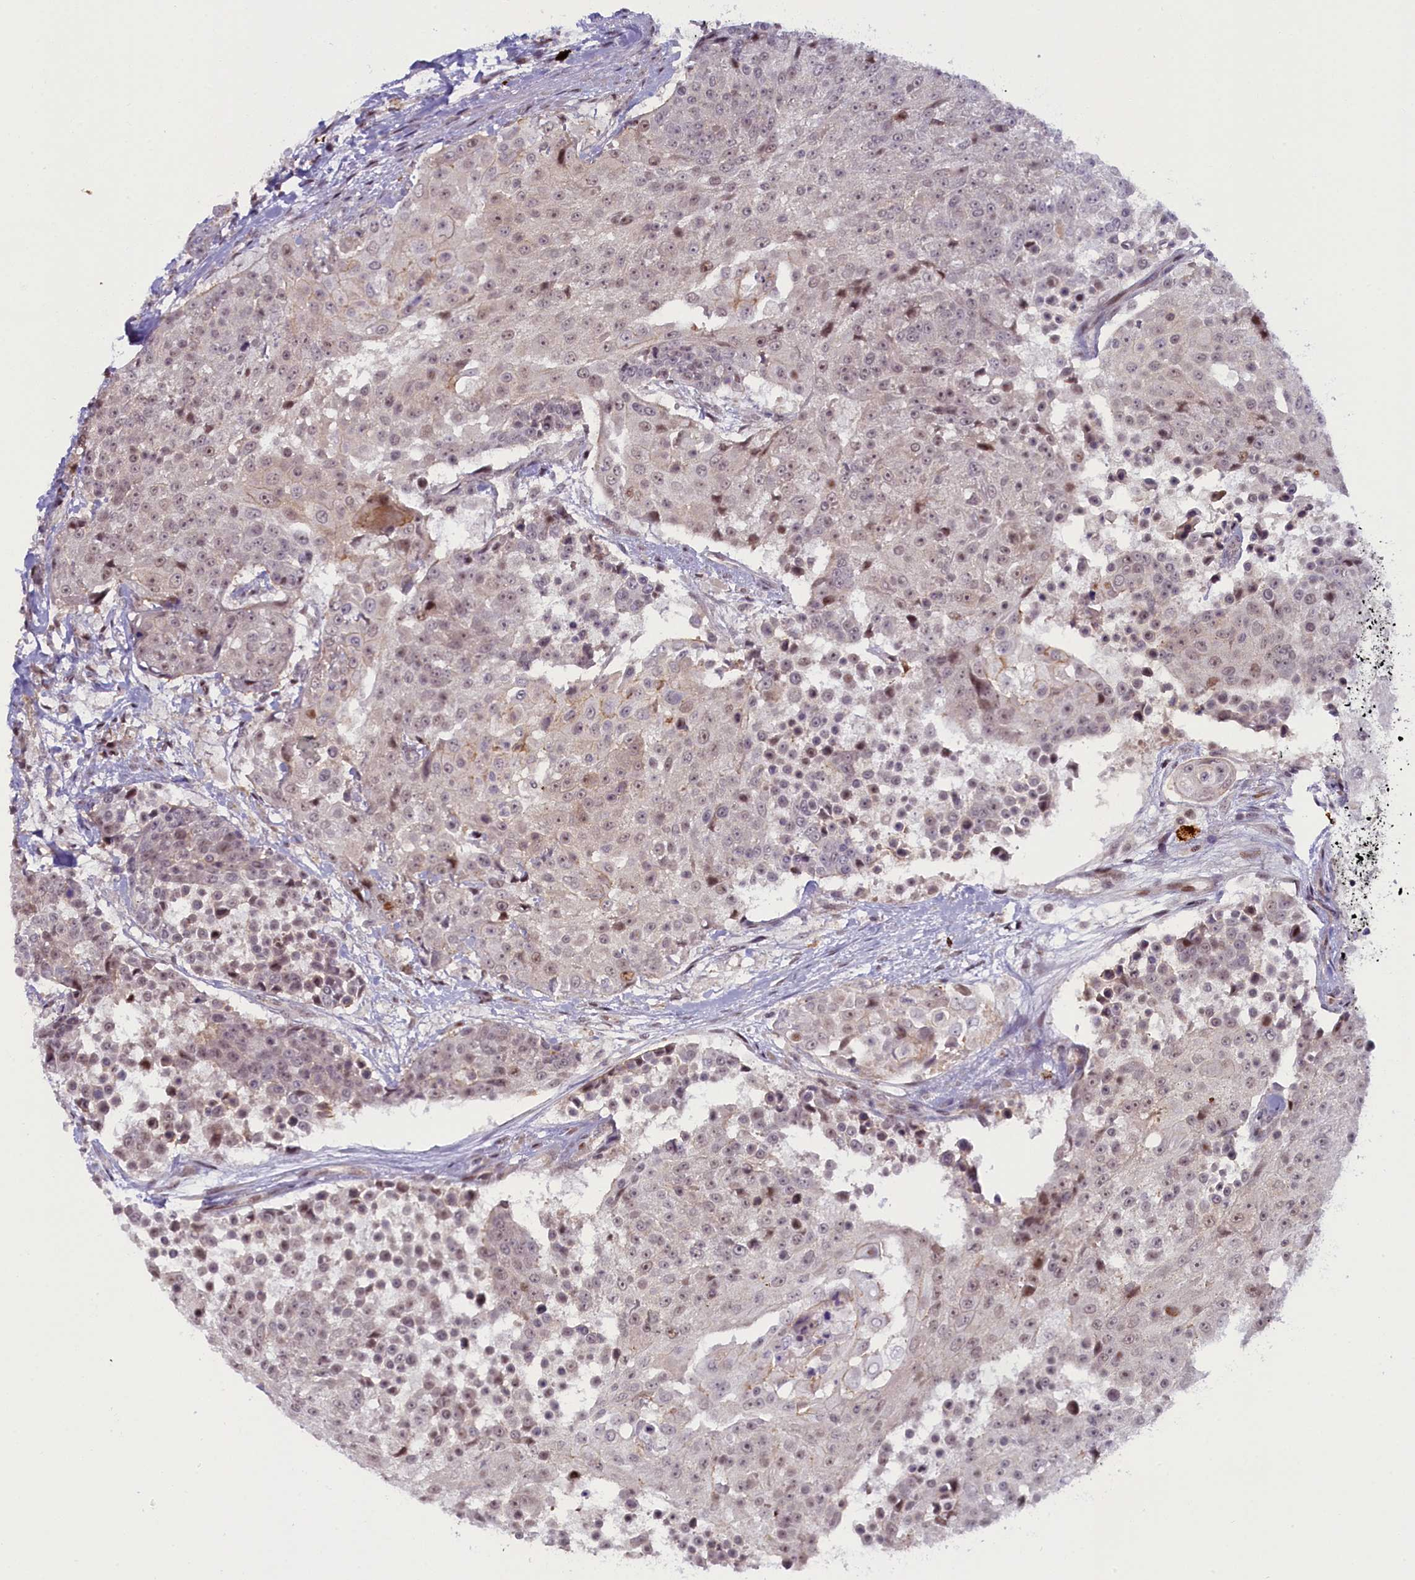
{"staining": {"intensity": "negative", "quantity": "none", "location": "none"}, "tissue": "urothelial cancer", "cell_type": "Tumor cells", "image_type": "cancer", "snomed": [{"axis": "morphology", "description": "Urothelial carcinoma, High grade"}, {"axis": "topography", "description": "Urinary bladder"}], "caption": "The immunohistochemistry (IHC) image has no significant expression in tumor cells of urothelial cancer tissue.", "gene": "CCL23", "patient": {"sex": "female", "age": 63}}